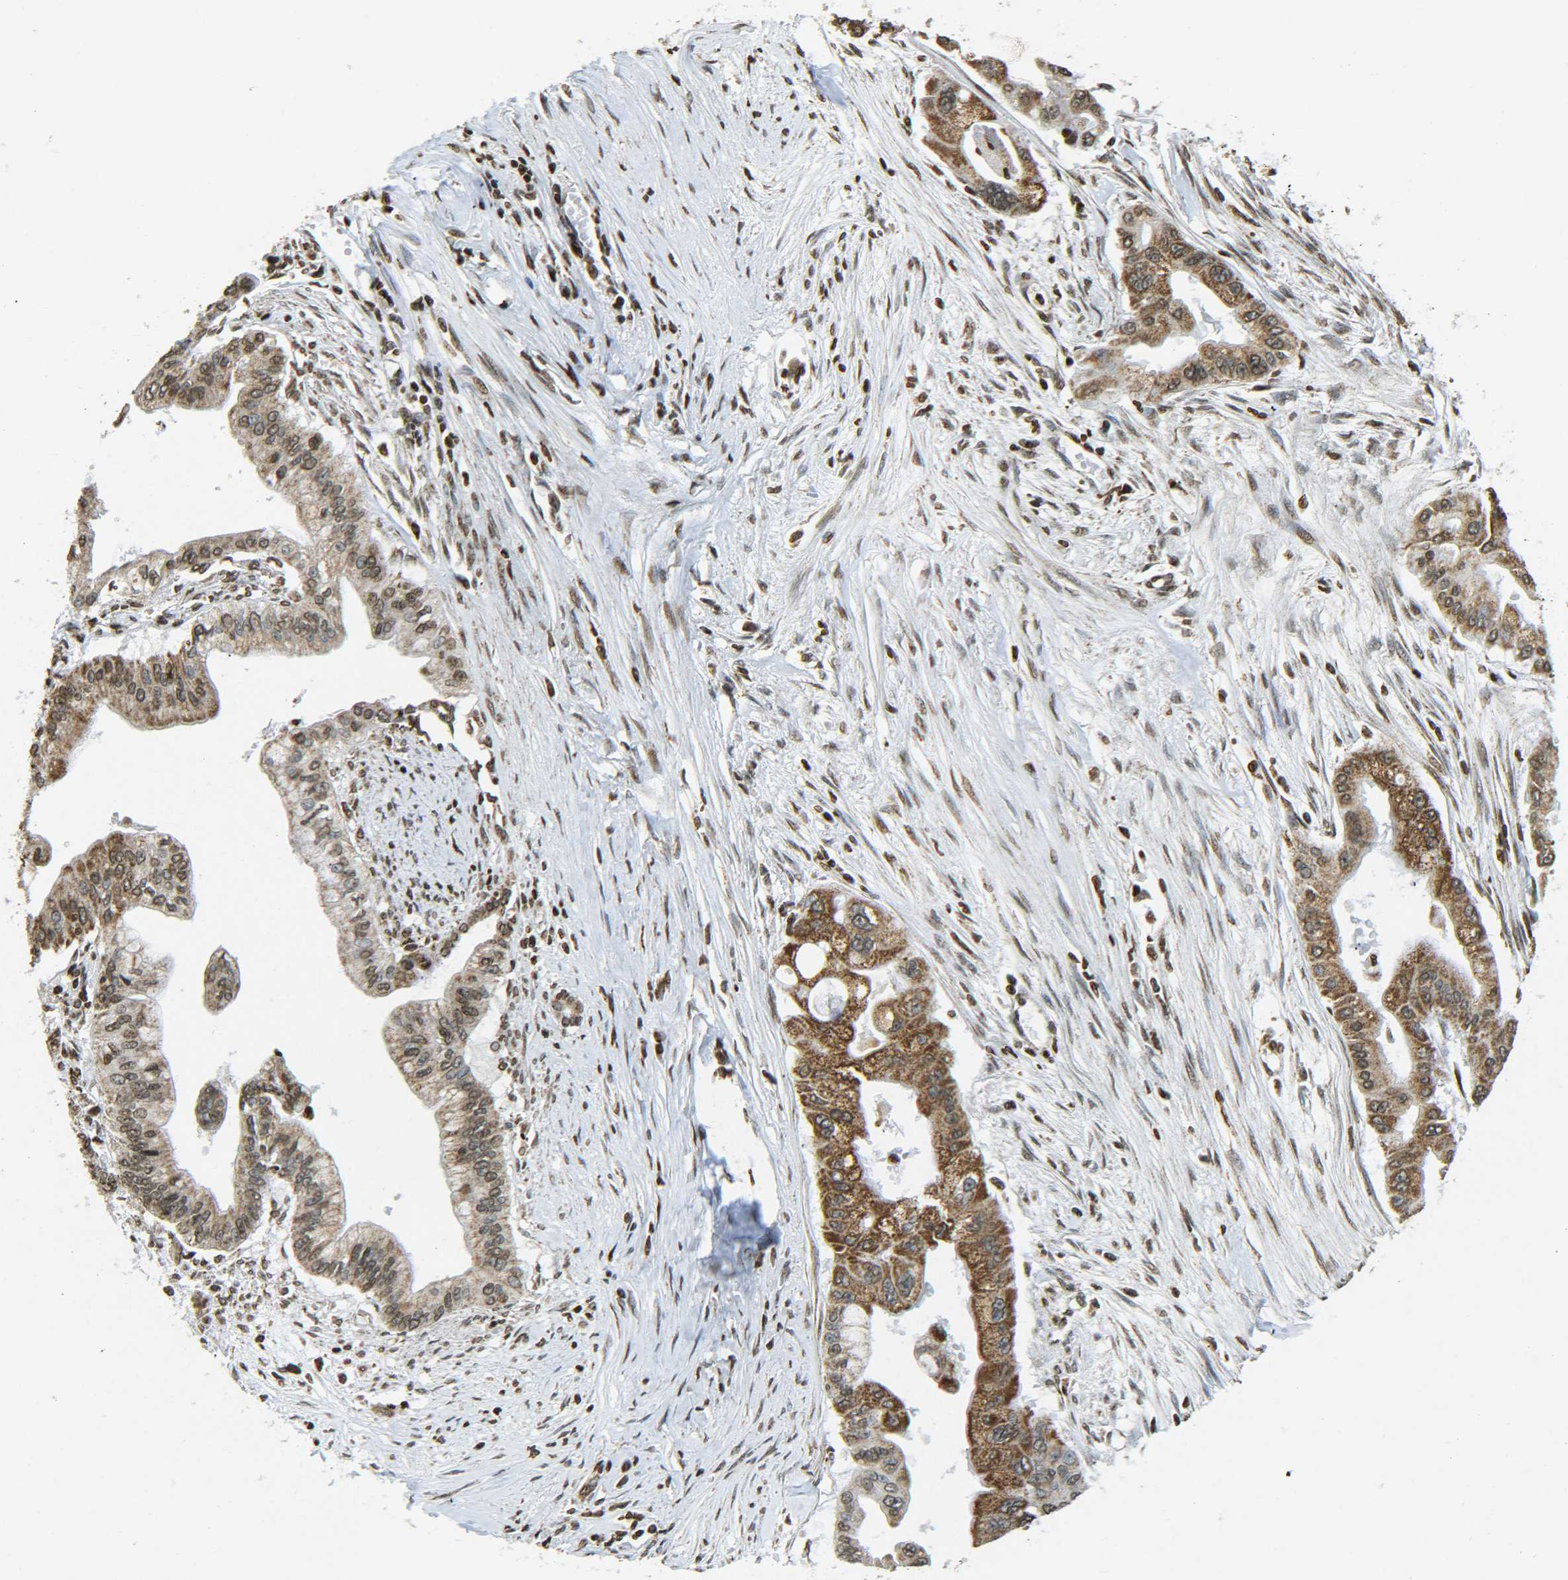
{"staining": {"intensity": "moderate", "quantity": ">75%", "location": "cytoplasmic/membranous,nuclear"}, "tissue": "pancreatic cancer", "cell_type": "Tumor cells", "image_type": "cancer", "snomed": [{"axis": "morphology", "description": "Adenocarcinoma, NOS"}, {"axis": "topography", "description": "Pancreas"}], "caption": "A photomicrograph showing moderate cytoplasmic/membranous and nuclear expression in approximately >75% of tumor cells in adenocarcinoma (pancreatic), as visualized by brown immunohistochemical staining.", "gene": "NEUROG2", "patient": {"sex": "male", "age": 59}}